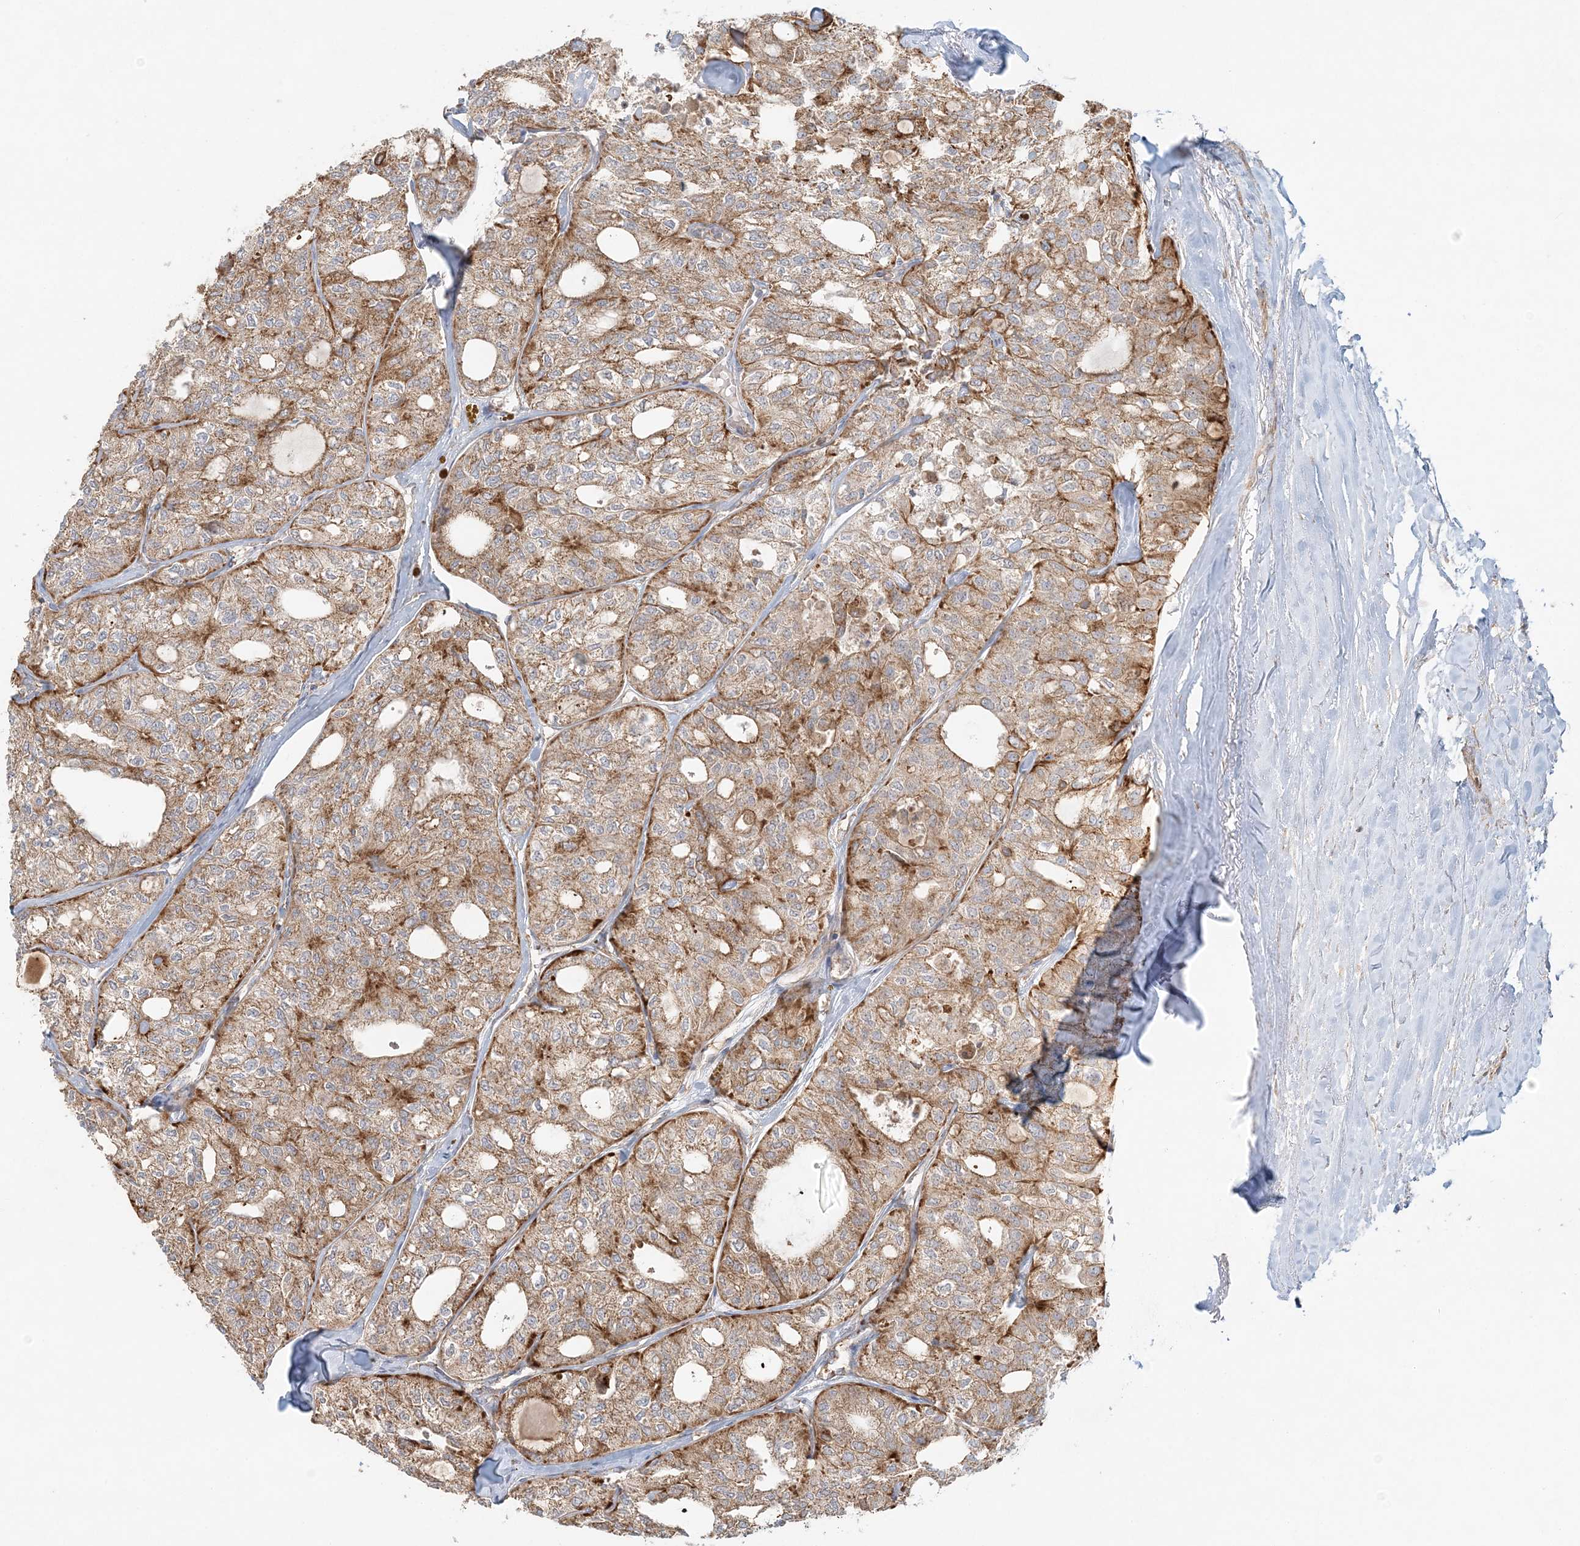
{"staining": {"intensity": "moderate", "quantity": ">75%", "location": "cytoplasmic/membranous"}, "tissue": "thyroid cancer", "cell_type": "Tumor cells", "image_type": "cancer", "snomed": [{"axis": "morphology", "description": "Follicular adenoma carcinoma, NOS"}, {"axis": "topography", "description": "Thyroid gland"}], "caption": "The photomicrograph shows immunohistochemical staining of thyroid cancer. There is moderate cytoplasmic/membranous positivity is present in about >75% of tumor cells.", "gene": "KIAA0232", "patient": {"sex": "male", "age": 75}}